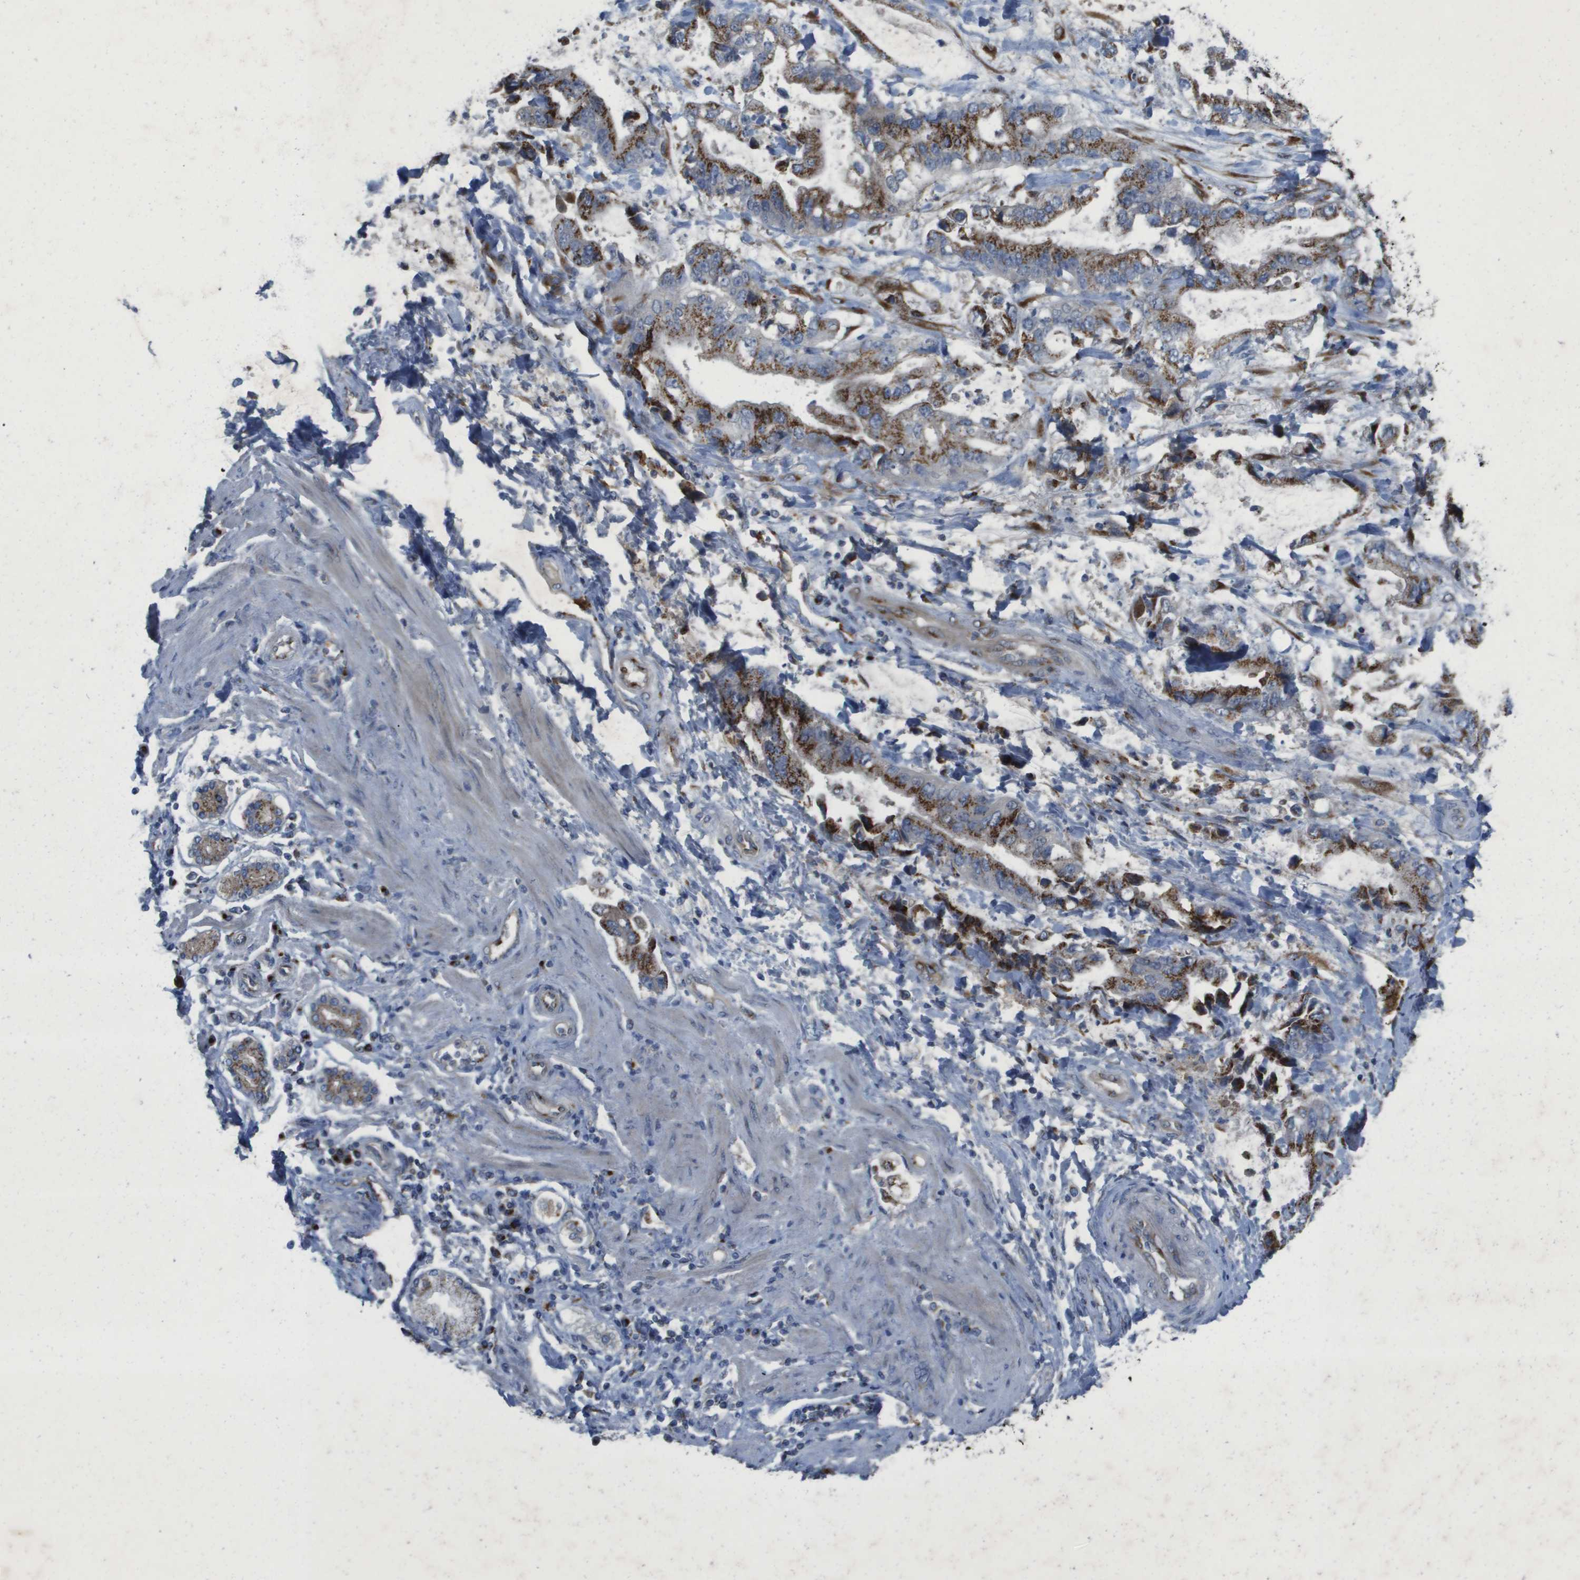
{"staining": {"intensity": "strong", "quantity": ">75%", "location": "cytoplasmic/membranous"}, "tissue": "stomach cancer", "cell_type": "Tumor cells", "image_type": "cancer", "snomed": [{"axis": "morphology", "description": "Normal tissue, NOS"}, {"axis": "morphology", "description": "Adenocarcinoma, NOS"}, {"axis": "topography", "description": "Stomach"}], "caption": "An IHC image of neoplastic tissue is shown. Protein staining in brown labels strong cytoplasmic/membranous positivity in stomach cancer (adenocarcinoma) within tumor cells. Nuclei are stained in blue.", "gene": "QSOX2", "patient": {"sex": "male", "age": 62}}